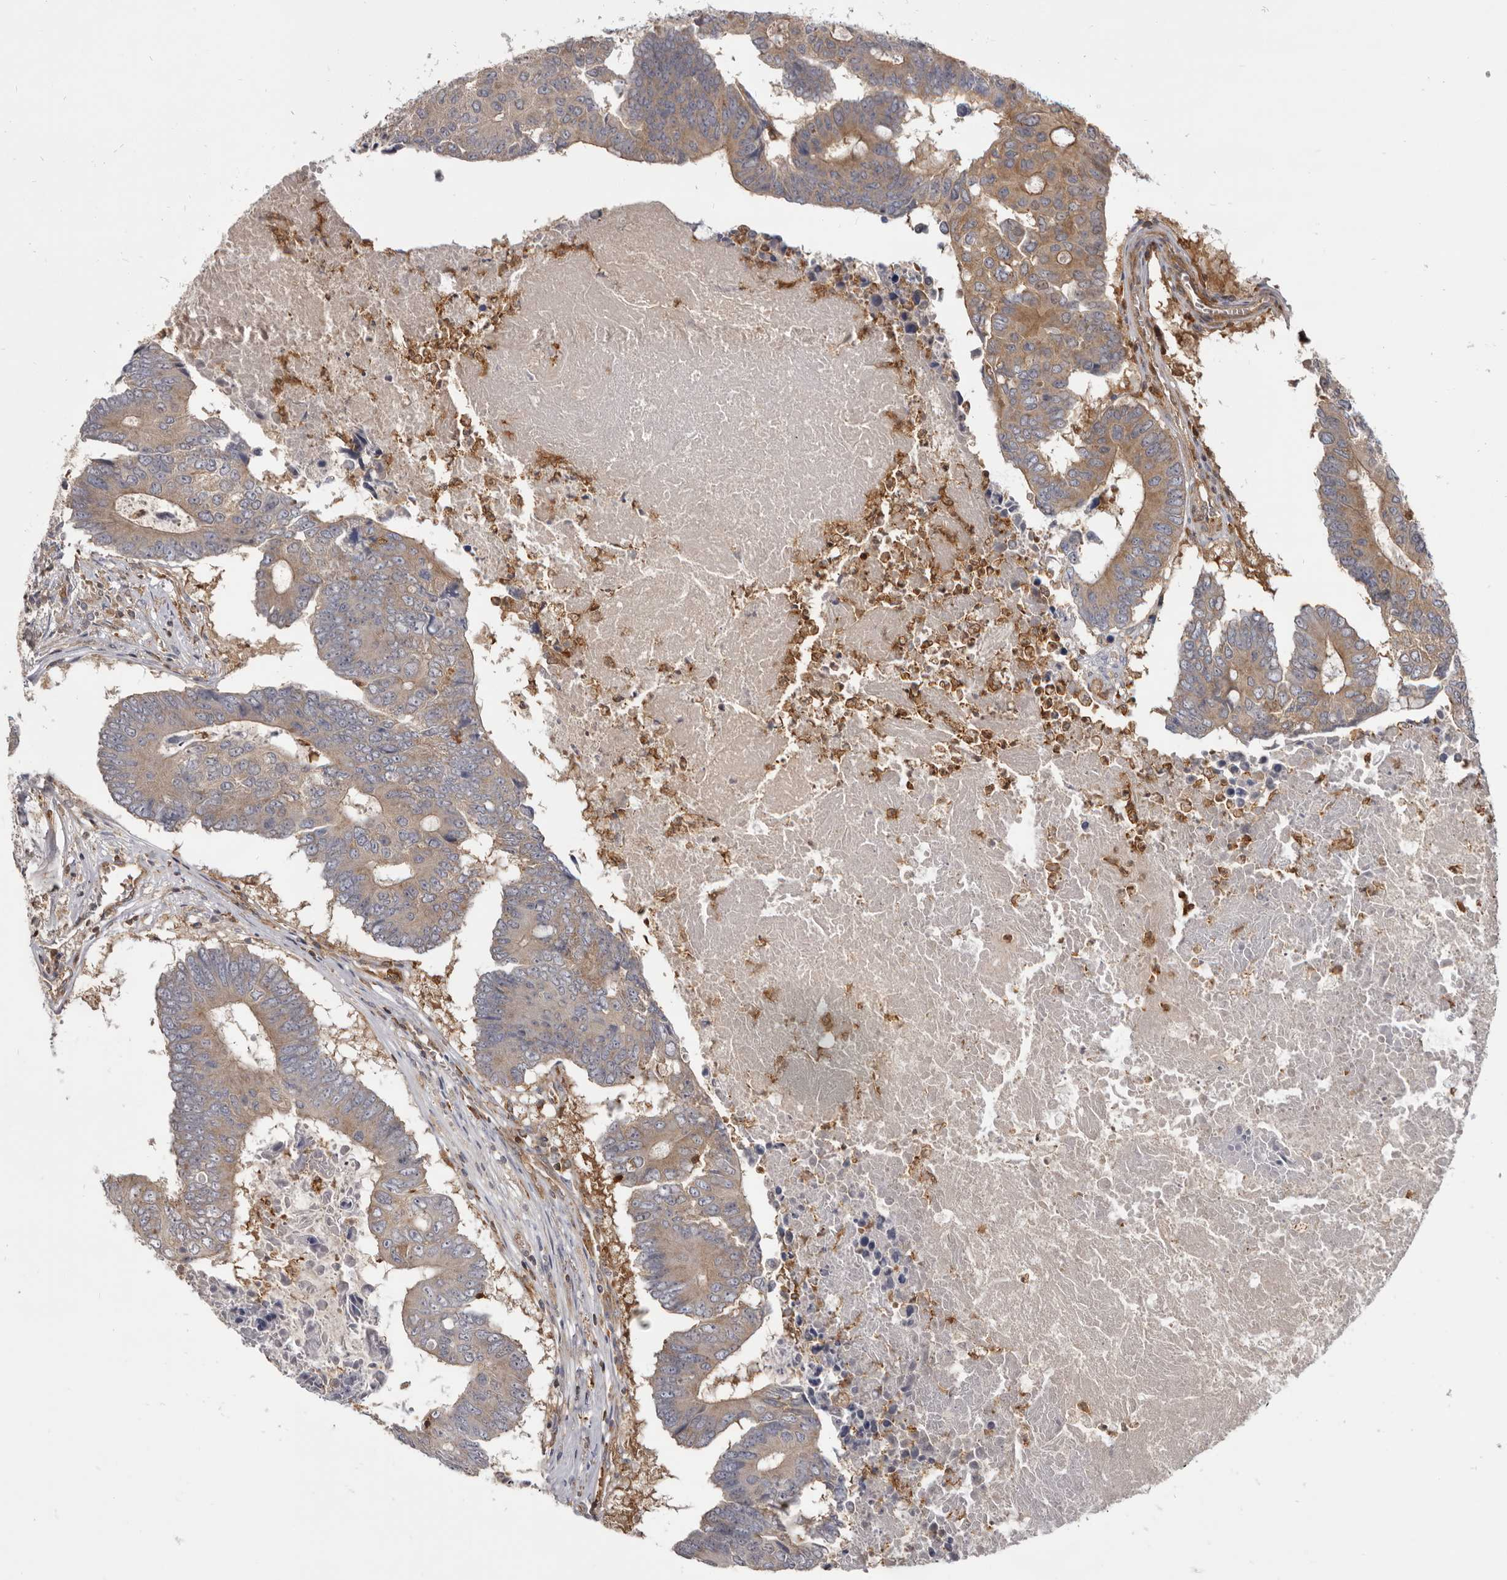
{"staining": {"intensity": "moderate", "quantity": "25%-75%", "location": "cytoplasmic/membranous"}, "tissue": "colorectal cancer", "cell_type": "Tumor cells", "image_type": "cancer", "snomed": [{"axis": "morphology", "description": "Adenocarcinoma, NOS"}, {"axis": "topography", "description": "Colon"}], "caption": "Protein expression analysis of colorectal adenocarcinoma demonstrates moderate cytoplasmic/membranous positivity in approximately 25%-75% of tumor cells. (DAB = brown stain, brightfield microscopy at high magnification).", "gene": "CBL", "patient": {"sex": "male", "age": 87}}